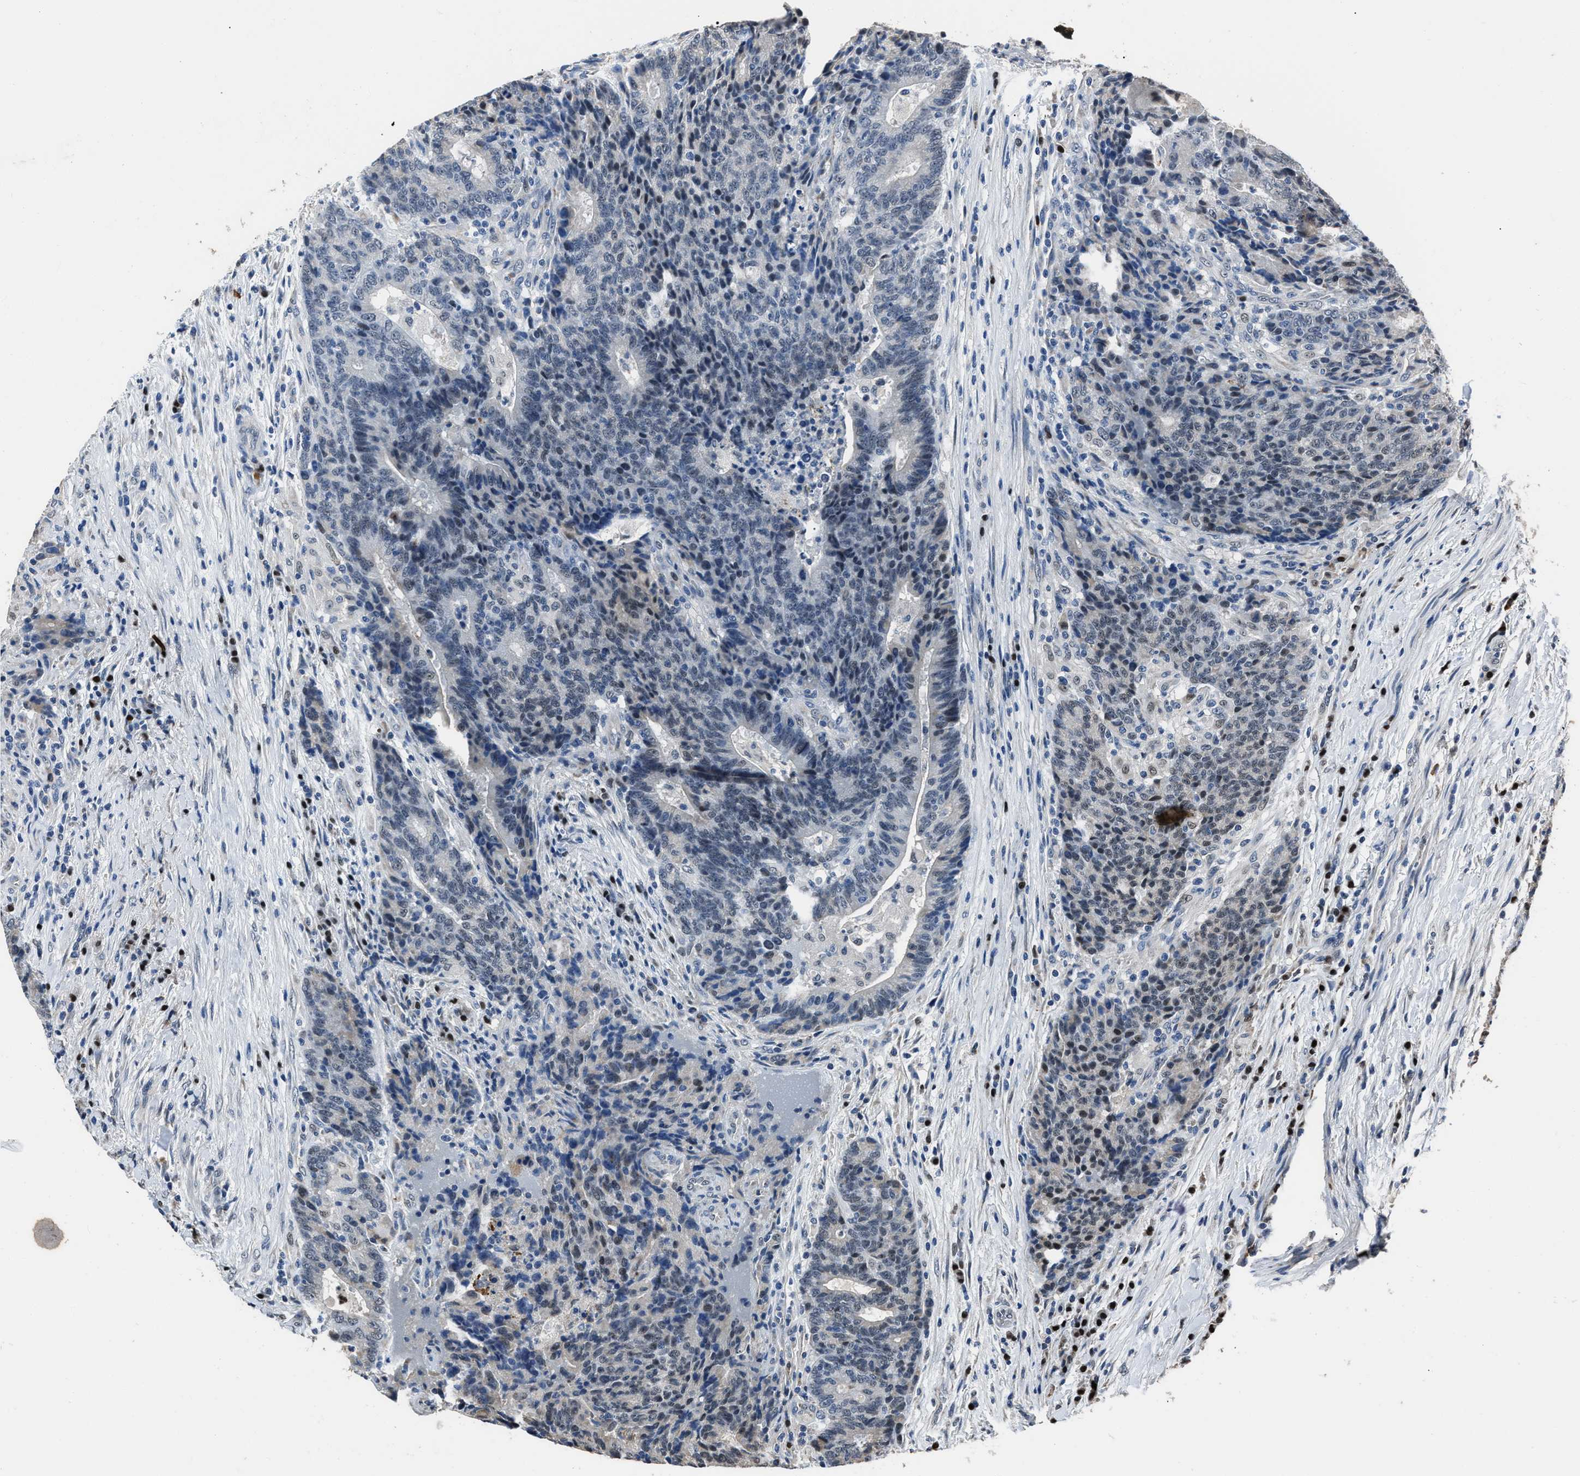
{"staining": {"intensity": "negative", "quantity": "none", "location": "none"}, "tissue": "colorectal cancer", "cell_type": "Tumor cells", "image_type": "cancer", "snomed": [{"axis": "morphology", "description": "Normal tissue, NOS"}, {"axis": "morphology", "description": "Adenocarcinoma, NOS"}, {"axis": "topography", "description": "Colon"}], "caption": "Immunohistochemistry of colorectal cancer displays no expression in tumor cells. The staining was performed using DAB (3,3'-diaminobenzidine) to visualize the protein expression in brown, while the nuclei were stained in blue with hematoxylin (Magnification: 20x).", "gene": "NSUN5", "patient": {"sex": "female", "age": 75}}